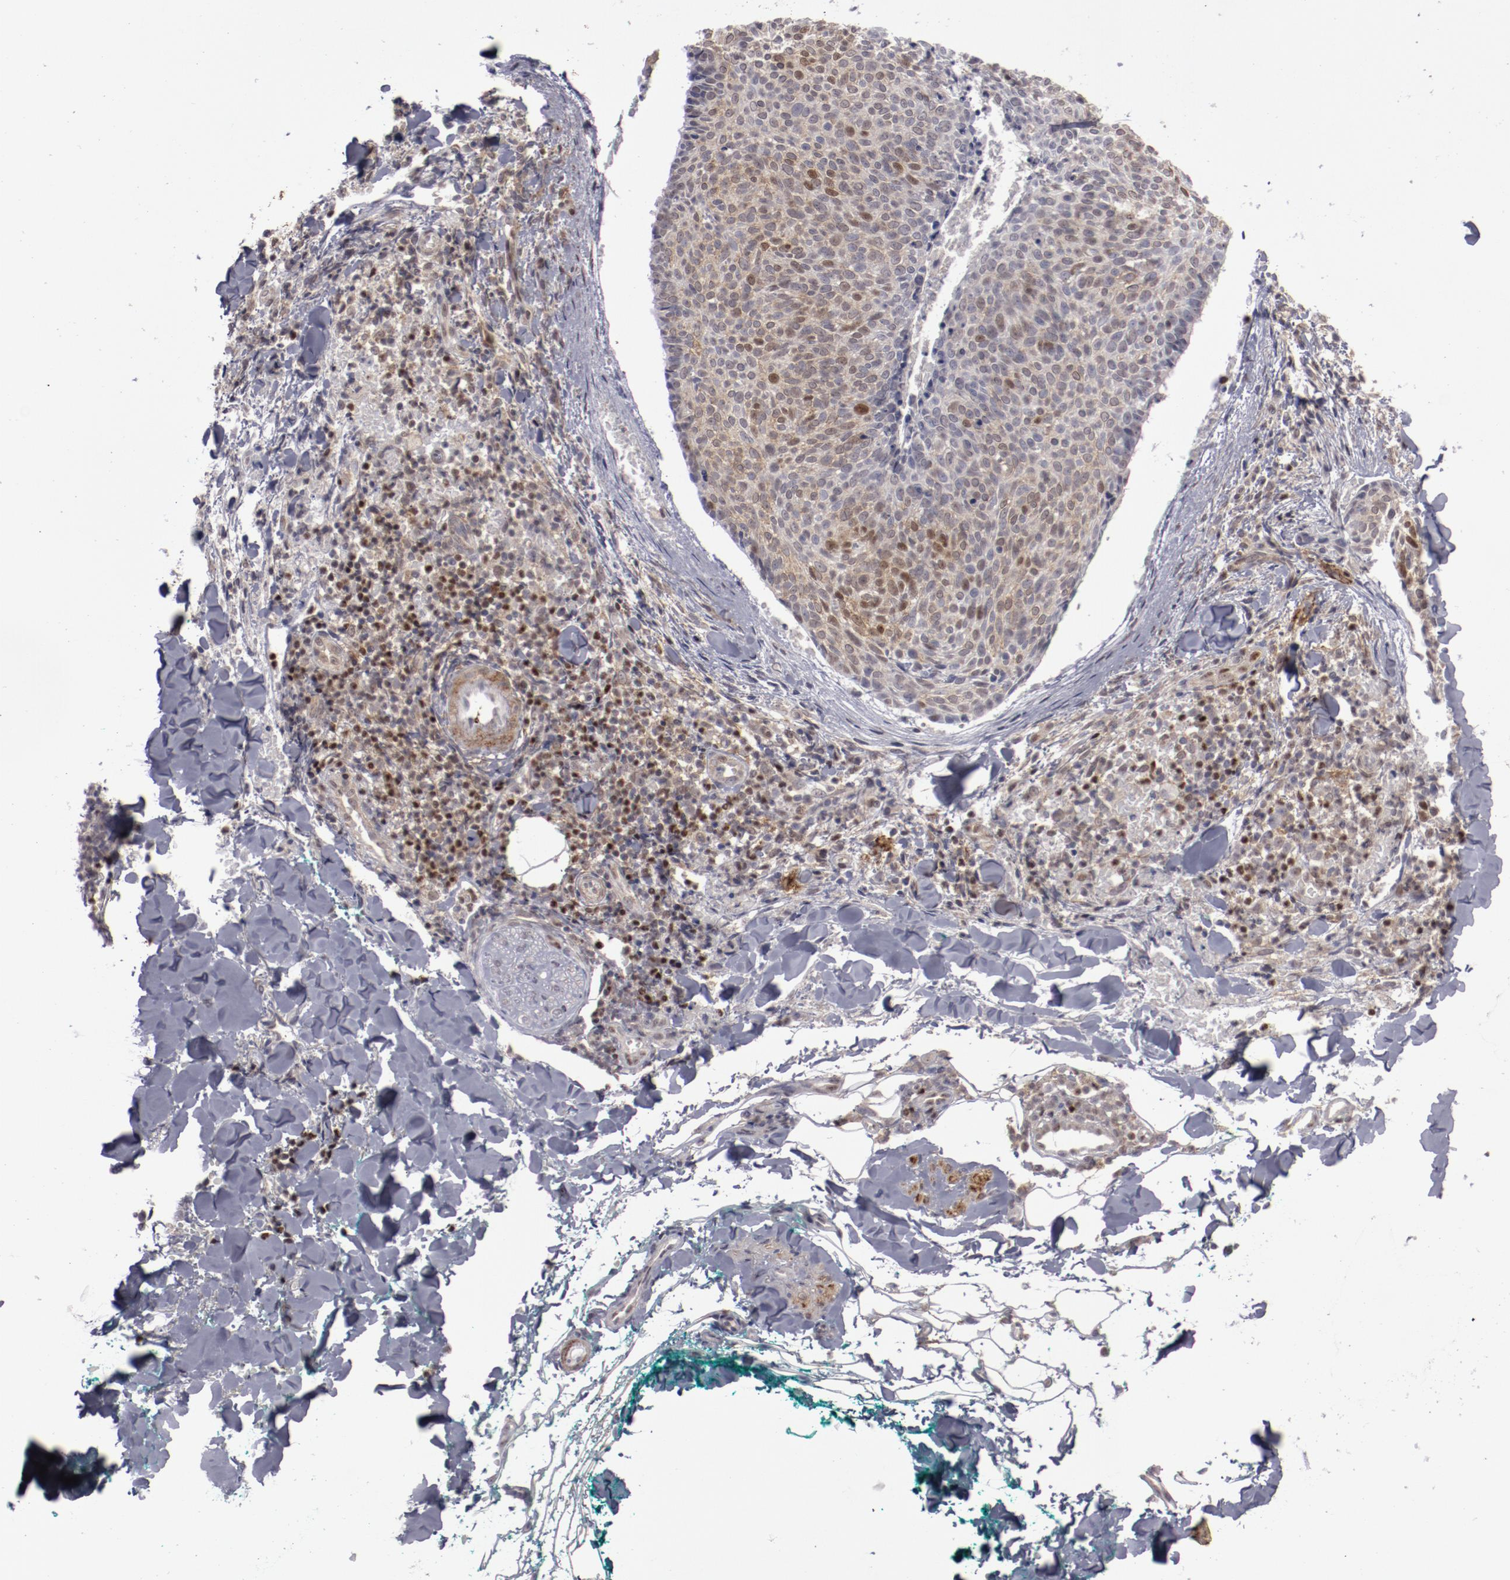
{"staining": {"intensity": "weak", "quantity": "25%-75%", "location": "cytoplasmic/membranous,nuclear"}, "tissue": "skin cancer", "cell_type": "Tumor cells", "image_type": "cancer", "snomed": [{"axis": "morphology", "description": "Normal tissue, NOS"}, {"axis": "morphology", "description": "Basal cell carcinoma"}, {"axis": "topography", "description": "Skin"}], "caption": "Protein staining reveals weak cytoplasmic/membranous and nuclear expression in approximately 25%-75% of tumor cells in basal cell carcinoma (skin).", "gene": "LEF1", "patient": {"sex": "female", "age": 57}}